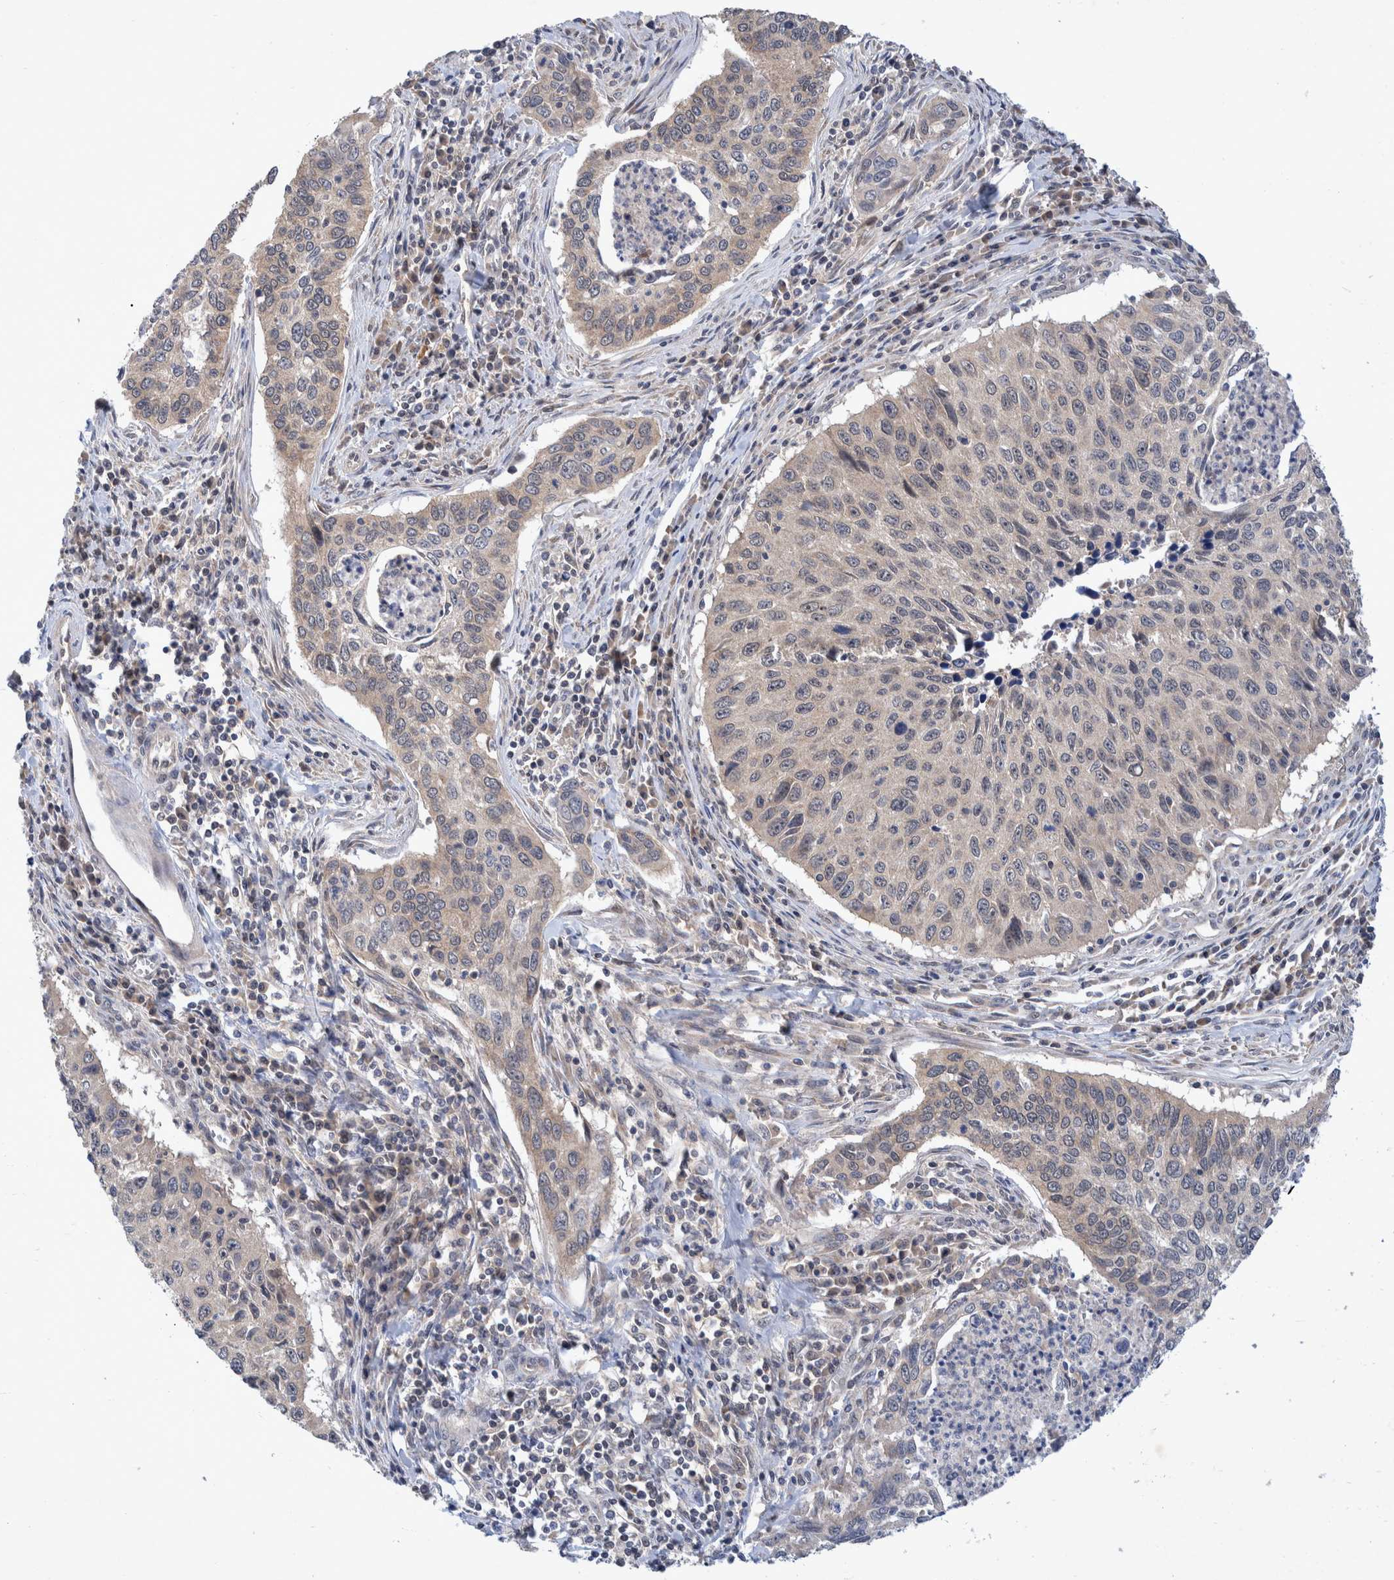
{"staining": {"intensity": "weak", "quantity": "25%-75%", "location": "cytoplasmic/membranous,nuclear"}, "tissue": "cervical cancer", "cell_type": "Tumor cells", "image_type": "cancer", "snomed": [{"axis": "morphology", "description": "Squamous cell carcinoma, NOS"}, {"axis": "topography", "description": "Cervix"}], "caption": "Tumor cells demonstrate low levels of weak cytoplasmic/membranous and nuclear expression in approximately 25%-75% of cells in human cervical squamous cell carcinoma.", "gene": "PLPBP", "patient": {"sex": "female", "age": 53}}